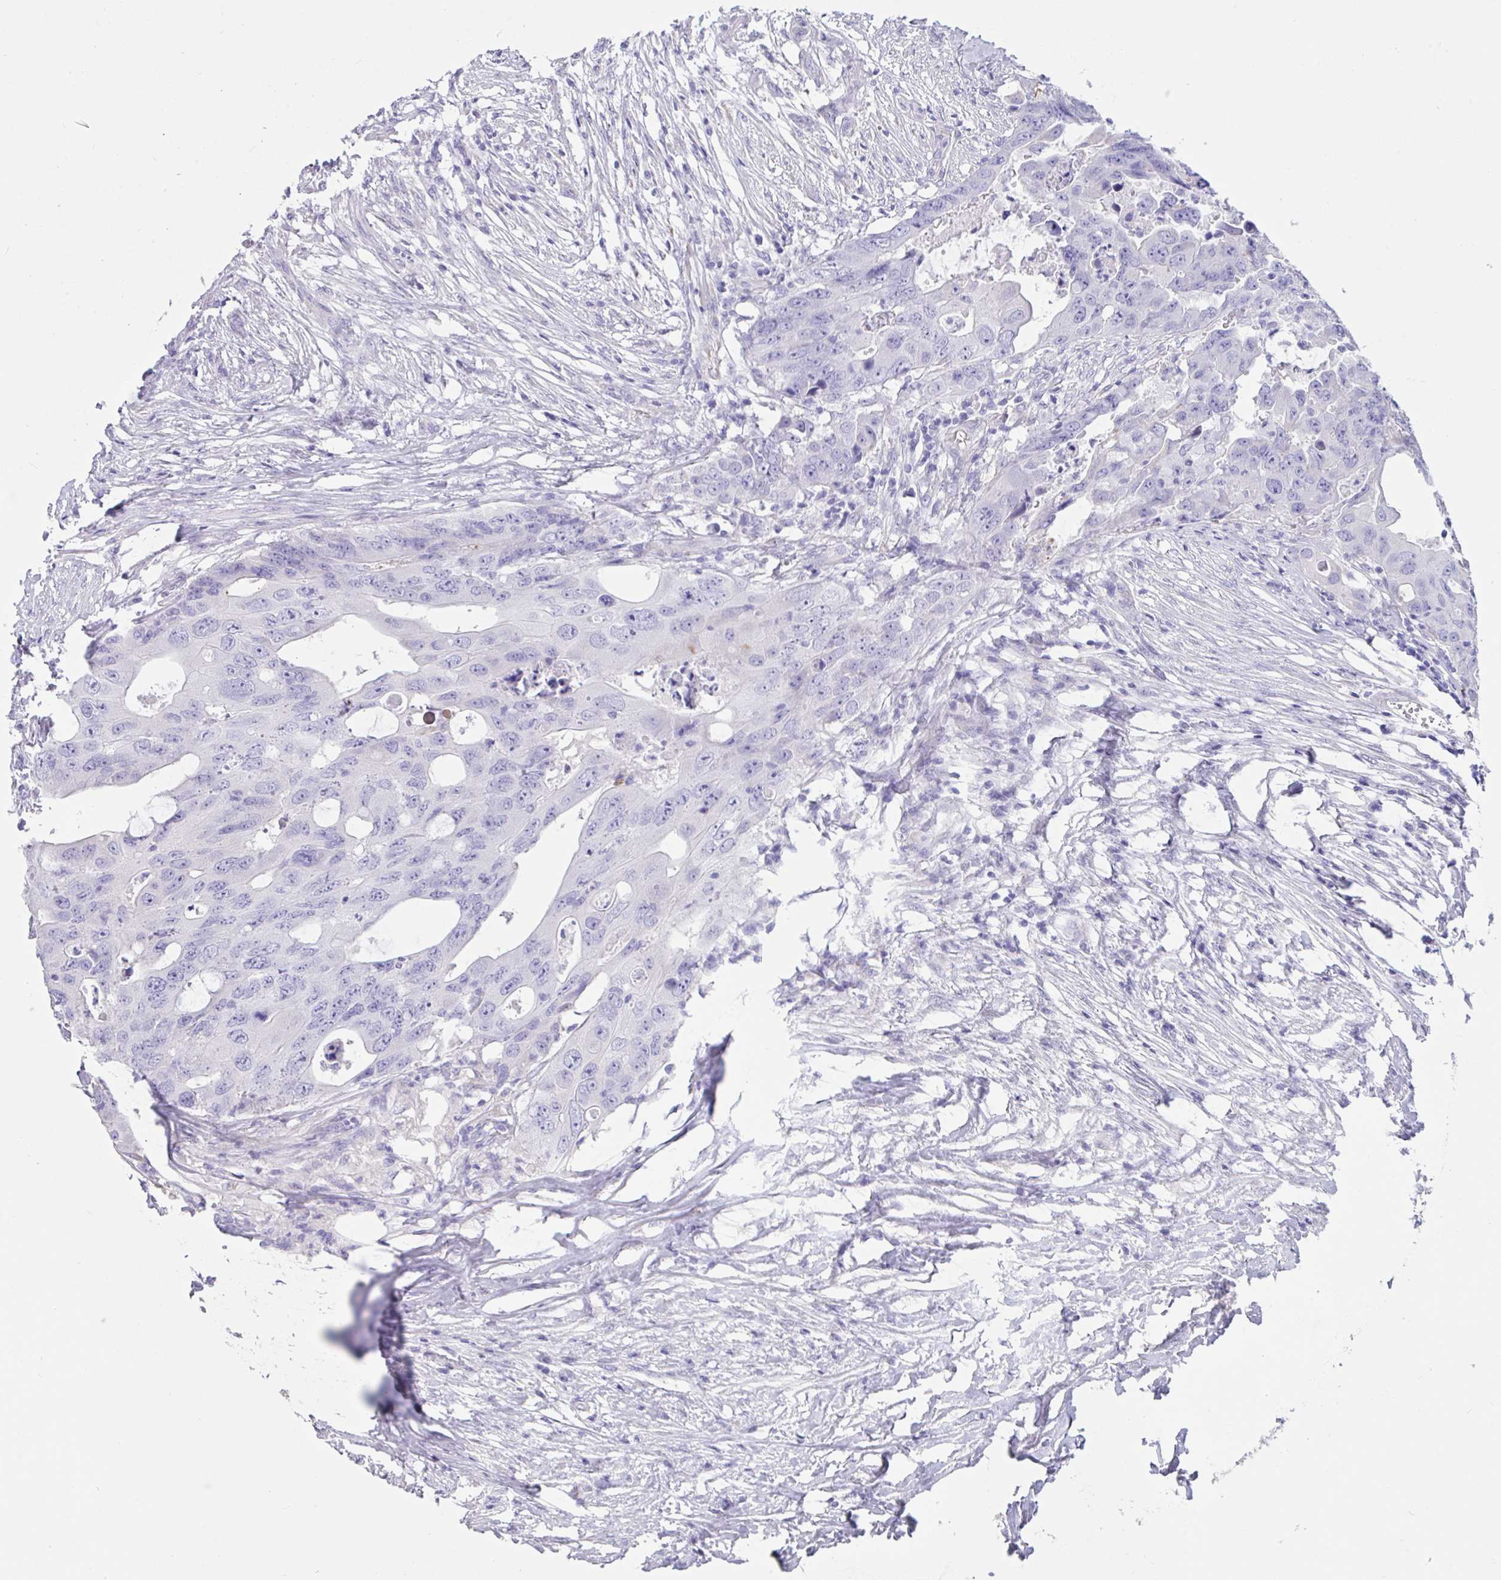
{"staining": {"intensity": "negative", "quantity": "none", "location": "none"}, "tissue": "colorectal cancer", "cell_type": "Tumor cells", "image_type": "cancer", "snomed": [{"axis": "morphology", "description": "Adenocarcinoma, NOS"}, {"axis": "topography", "description": "Colon"}], "caption": "DAB (3,3'-diaminobenzidine) immunohistochemical staining of colorectal cancer displays no significant expression in tumor cells. The staining was performed using DAB to visualize the protein expression in brown, while the nuclei were stained in blue with hematoxylin (Magnification: 20x).", "gene": "TNNC1", "patient": {"sex": "male", "age": 71}}